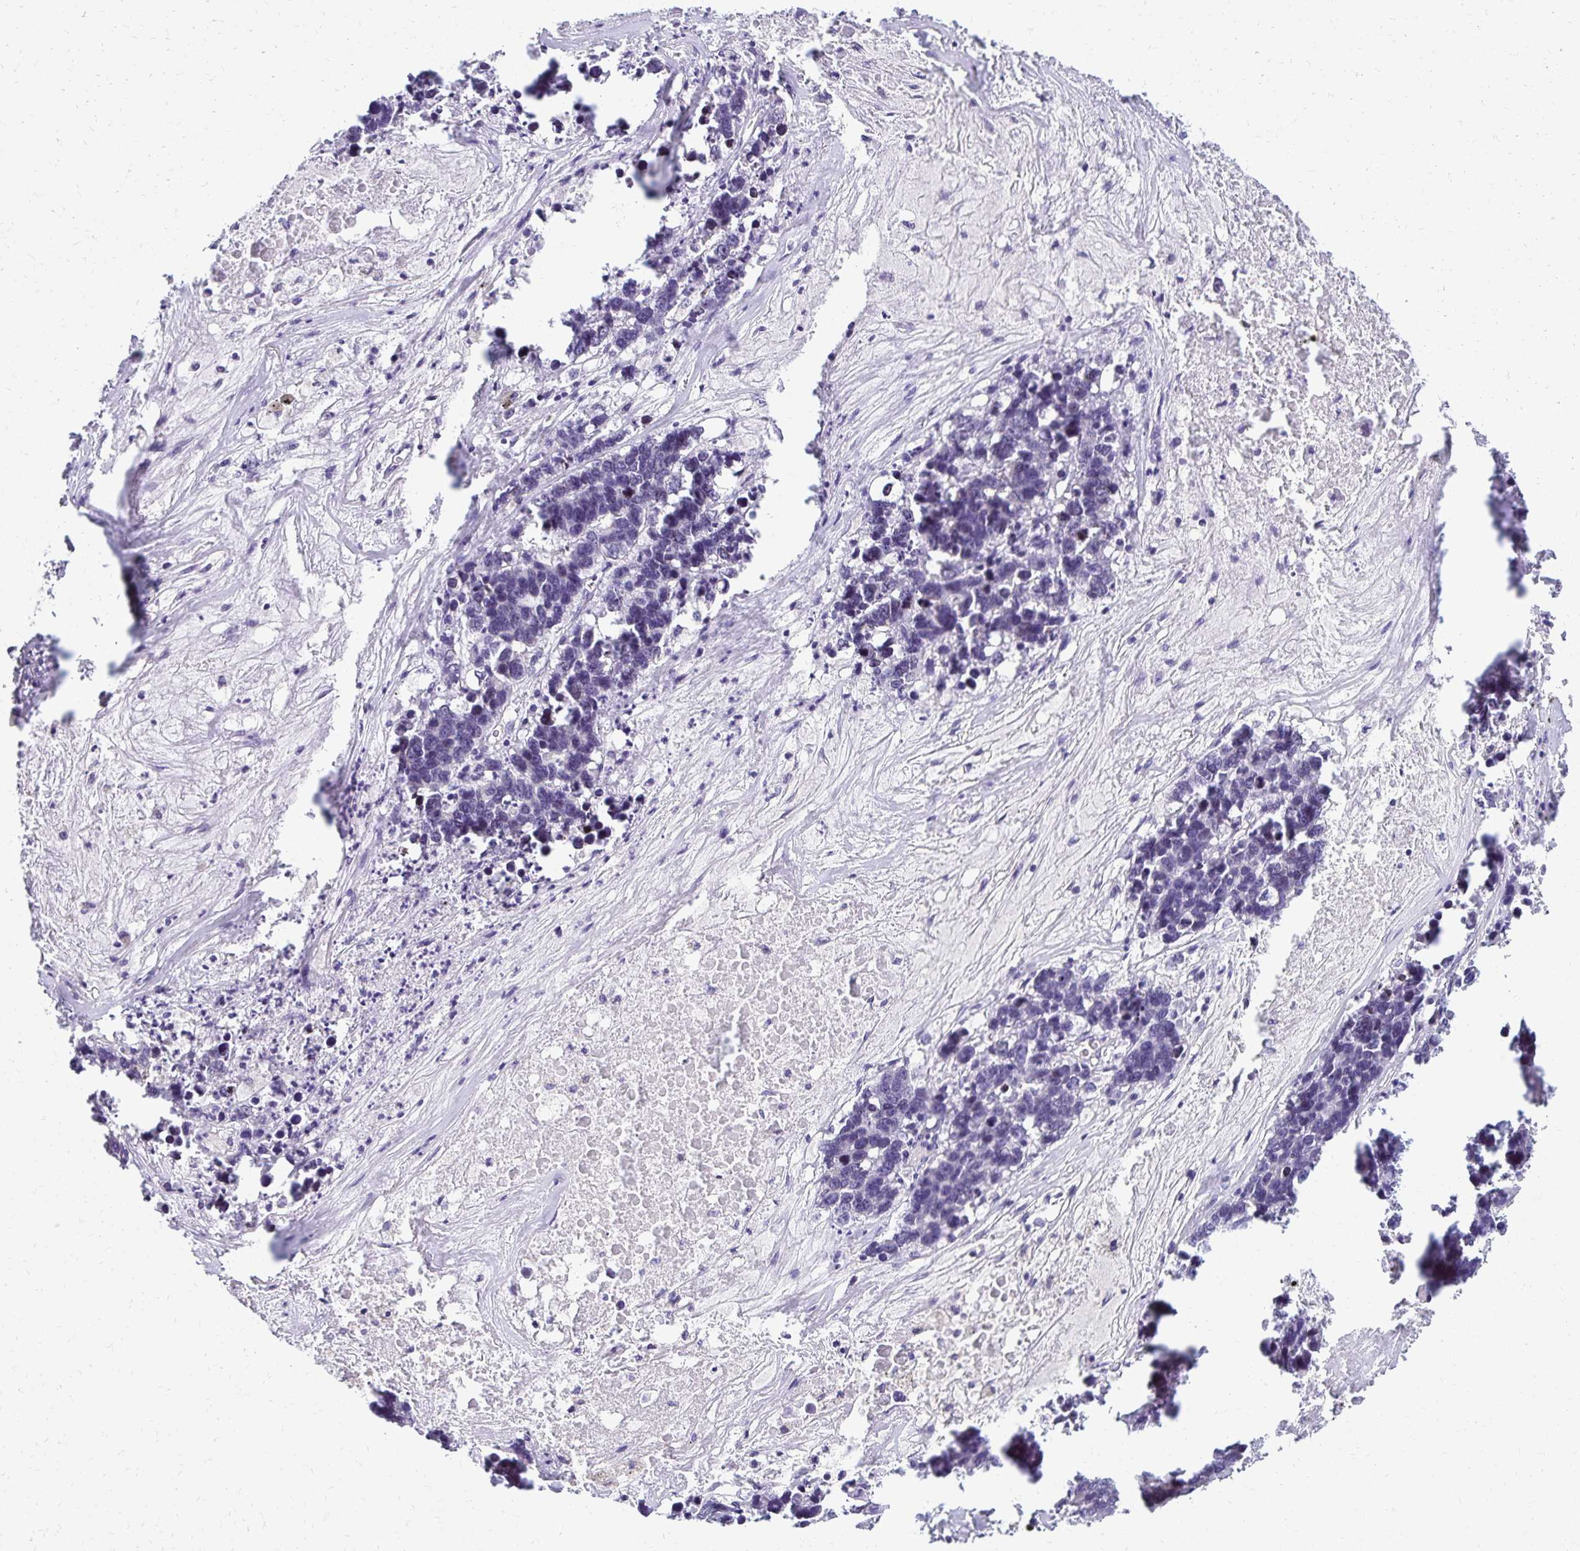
{"staining": {"intensity": "negative", "quantity": "none", "location": "none"}, "tissue": "lung cancer", "cell_type": "Tumor cells", "image_type": "cancer", "snomed": [{"axis": "morphology", "description": "Adenocarcinoma, NOS"}, {"axis": "topography", "description": "Lung"}], "caption": "Tumor cells show no significant staining in adenocarcinoma (lung).", "gene": "FAM166C", "patient": {"sex": "female", "age": 51}}